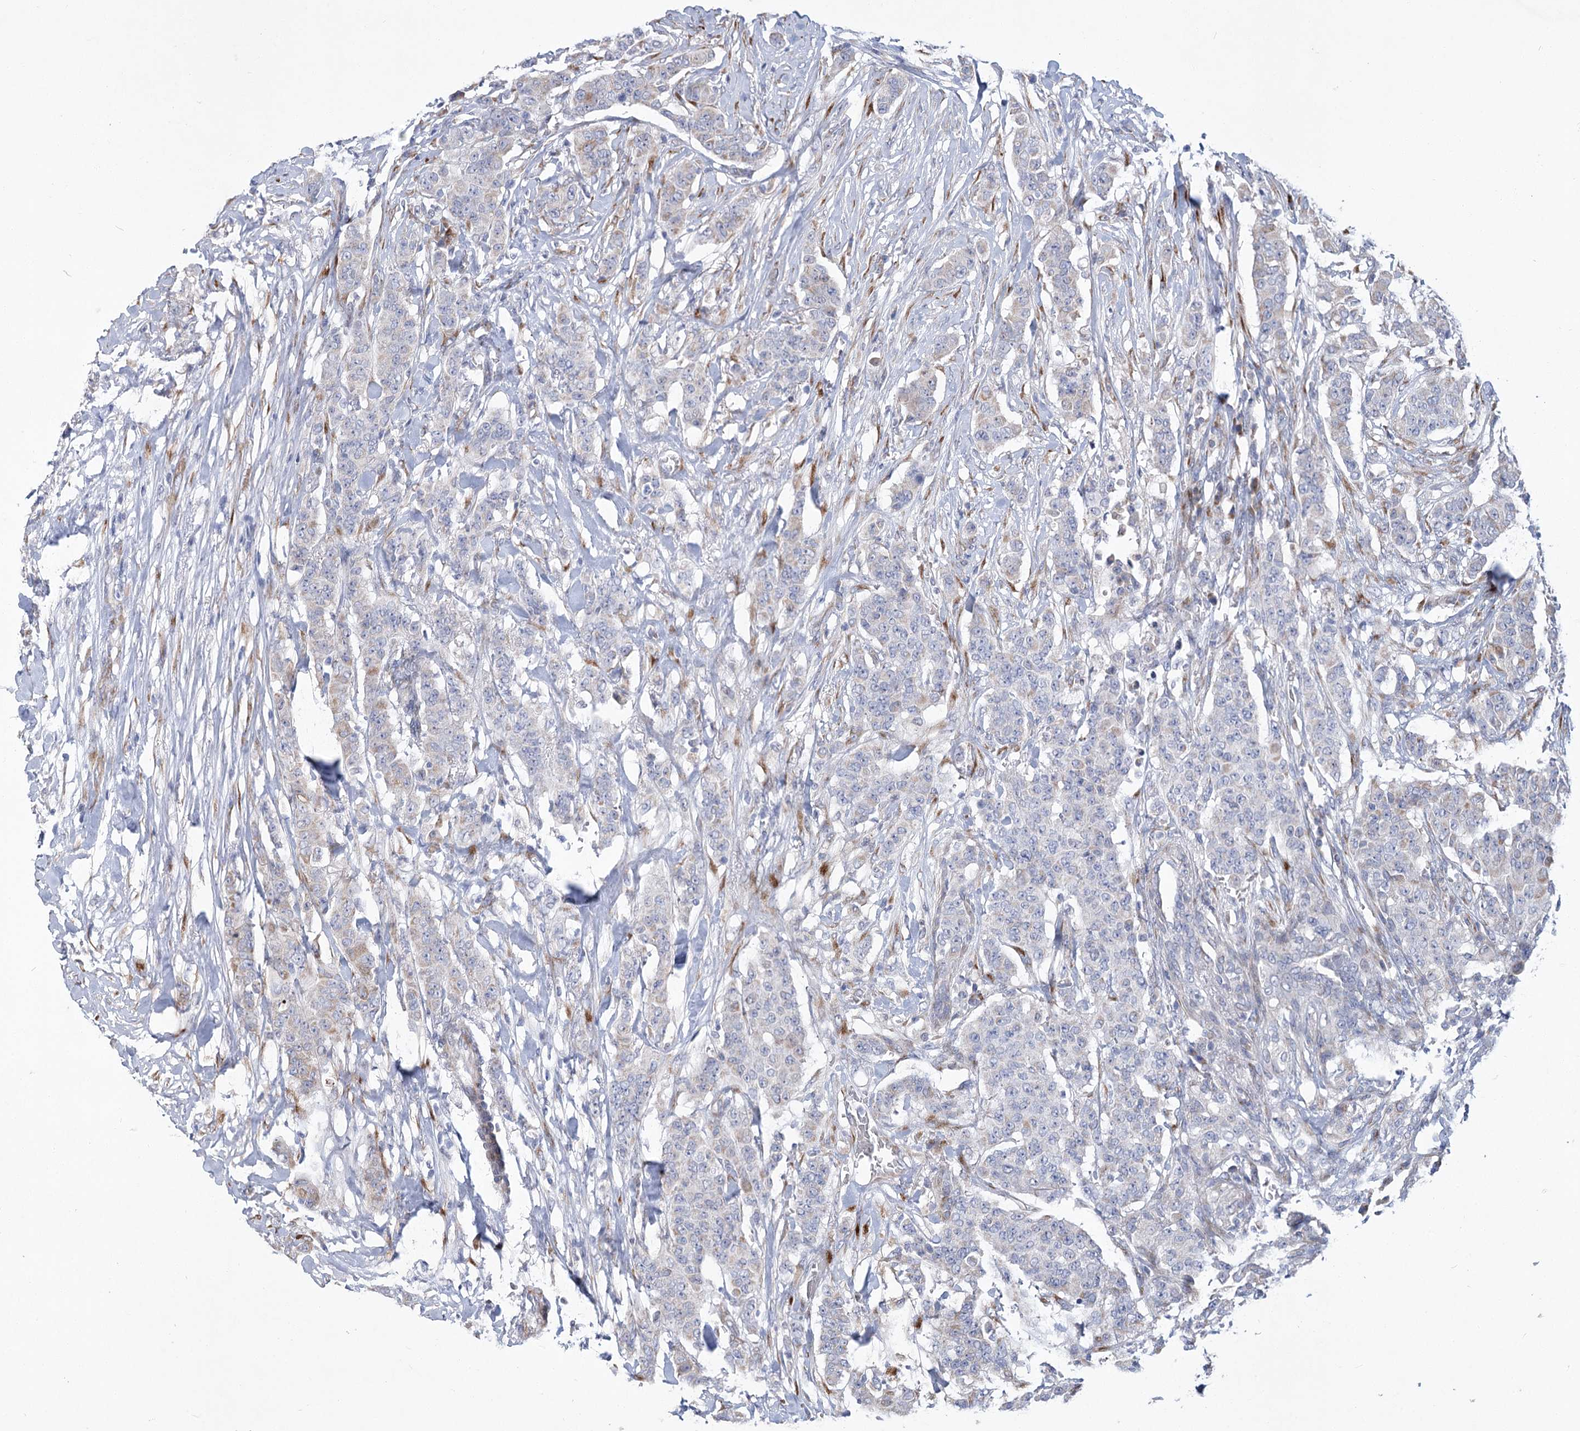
{"staining": {"intensity": "negative", "quantity": "none", "location": "none"}, "tissue": "breast cancer", "cell_type": "Tumor cells", "image_type": "cancer", "snomed": [{"axis": "morphology", "description": "Duct carcinoma"}, {"axis": "topography", "description": "Breast"}], "caption": "Tumor cells show no significant positivity in breast cancer (invasive ductal carcinoma).", "gene": "GCNT4", "patient": {"sex": "female", "age": 40}}